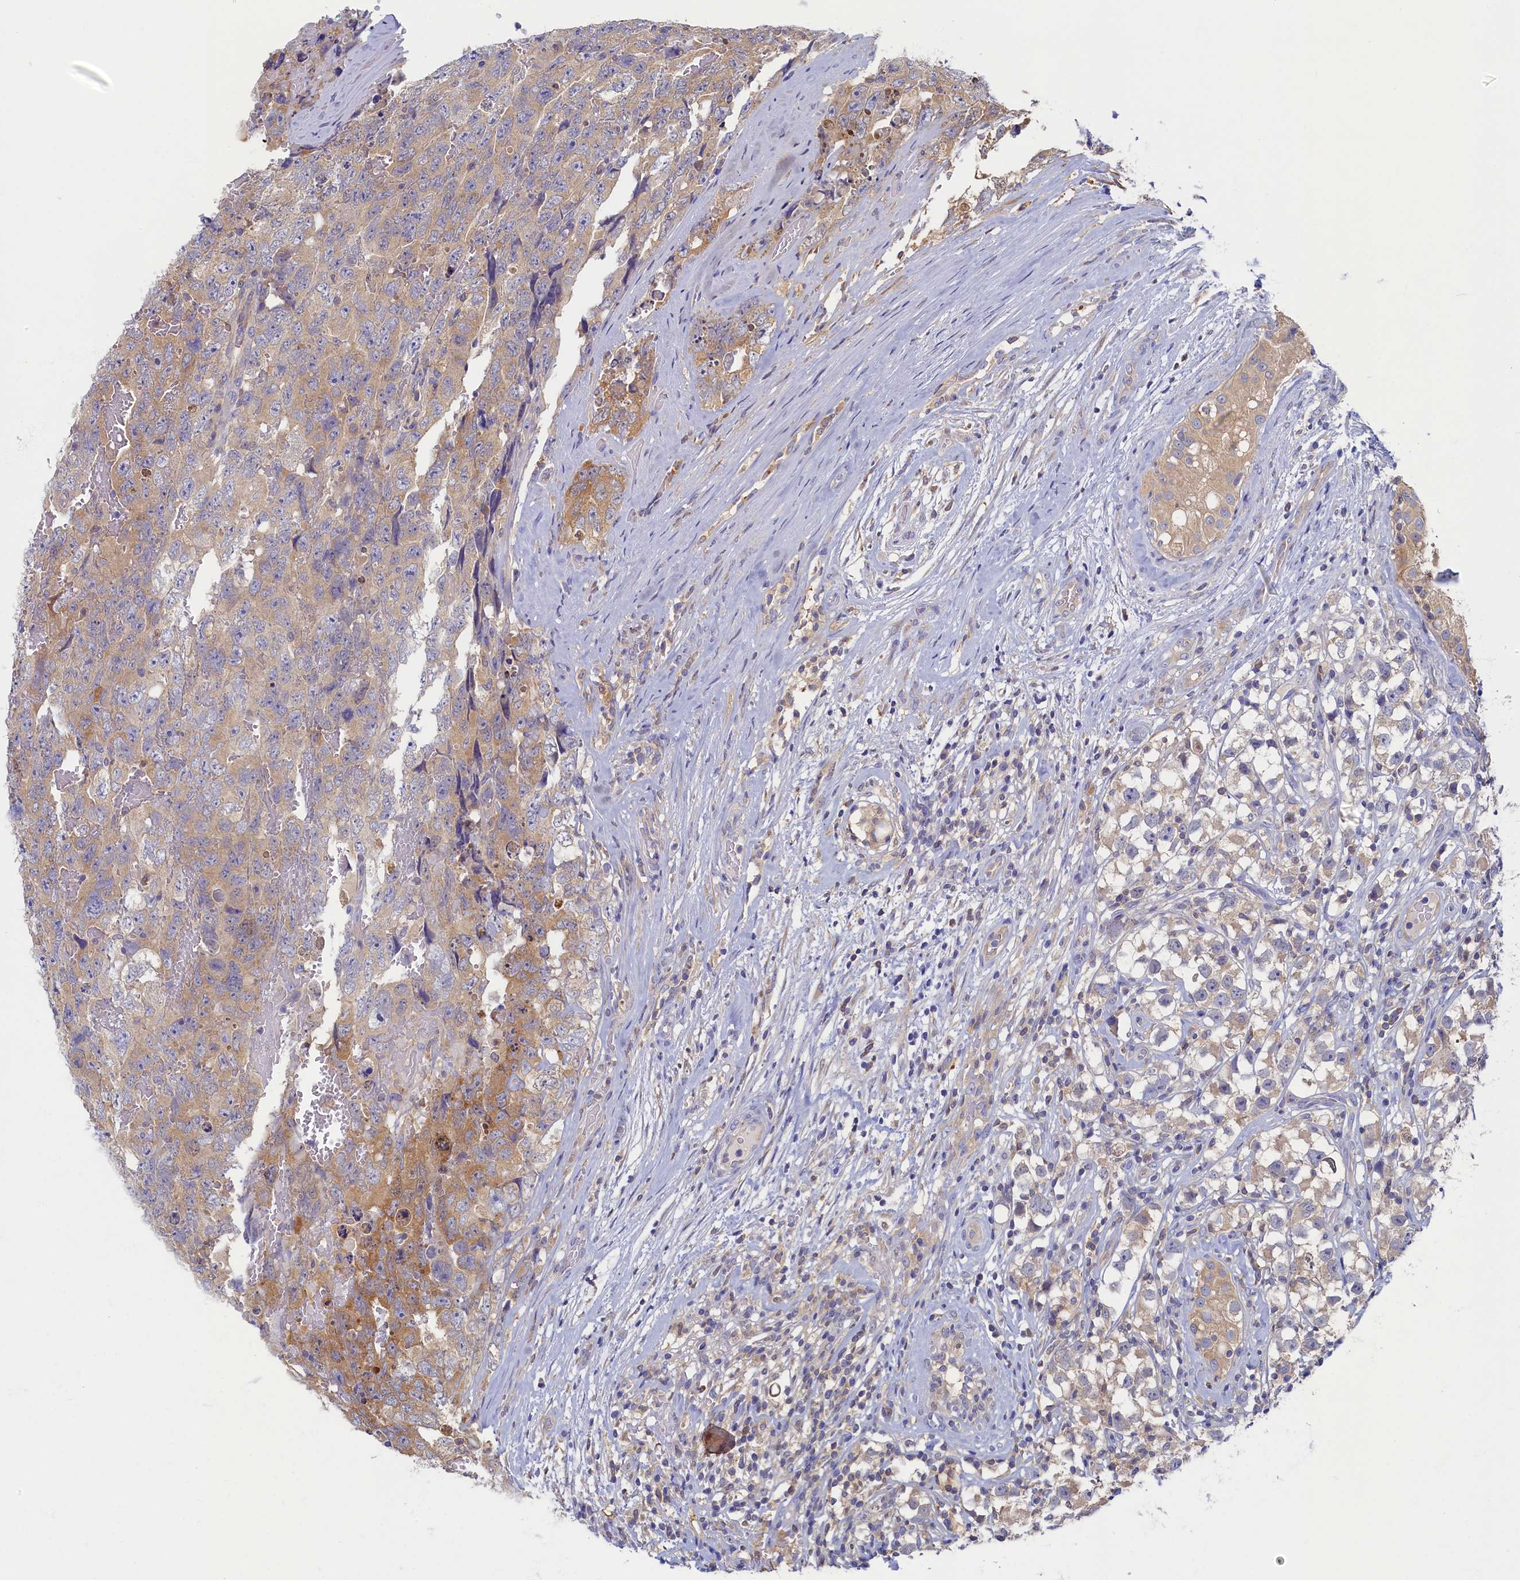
{"staining": {"intensity": "moderate", "quantity": "25%-75%", "location": "cytoplasmic/membranous"}, "tissue": "testis cancer", "cell_type": "Tumor cells", "image_type": "cancer", "snomed": [{"axis": "morphology", "description": "Carcinoma, Embryonal, NOS"}, {"axis": "topography", "description": "Testis"}], "caption": "Immunohistochemical staining of testis cancer exhibits medium levels of moderate cytoplasmic/membranous protein positivity in approximately 25%-75% of tumor cells.", "gene": "TIMM8B", "patient": {"sex": "male", "age": 45}}